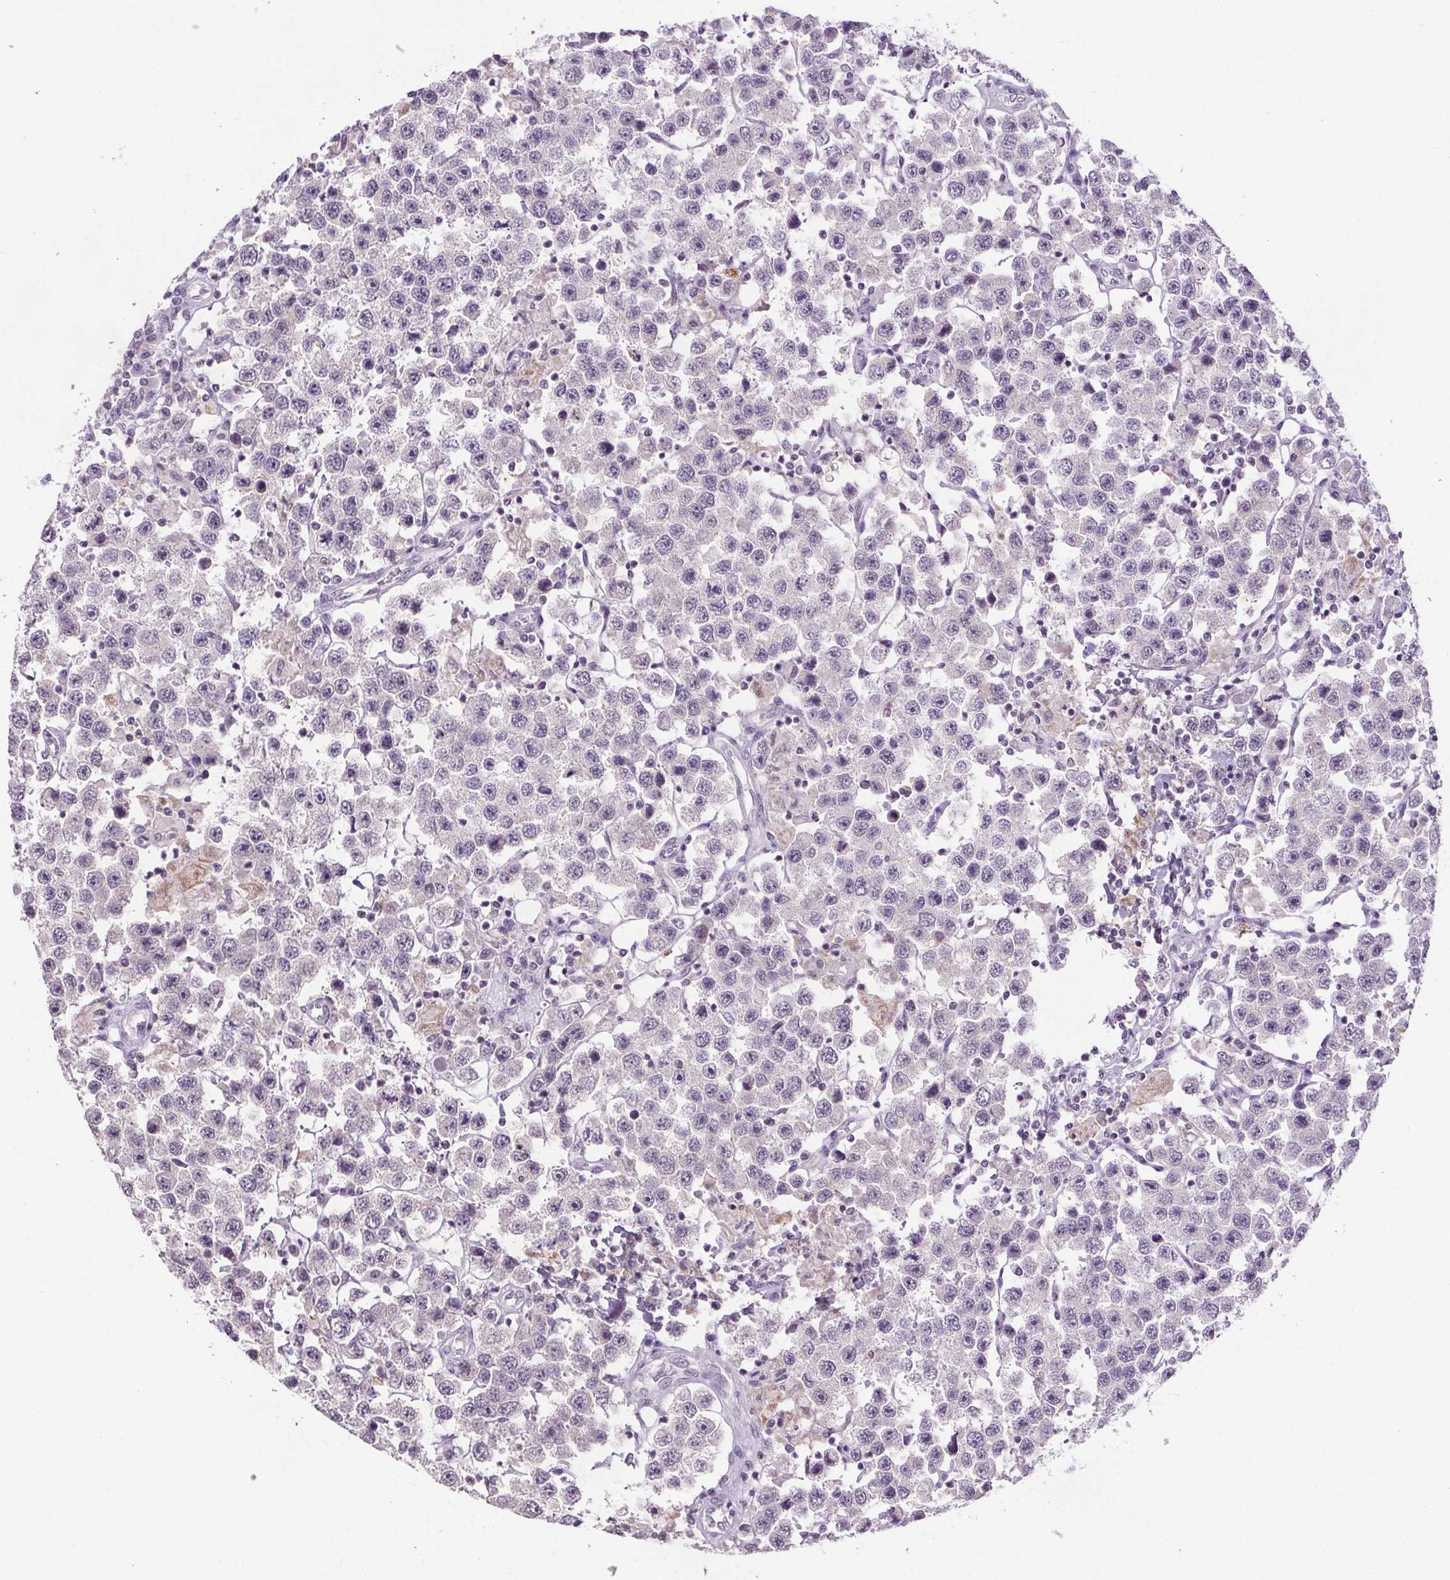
{"staining": {"intensity": "negative", "quantity": "none", "location": "none"}, "tissue": "testis cancer", "cell_type": "Tumor cells", "image_type": "cancer", "snomed": [{"axis": "morphology", "description": "Seminoma, NOS"}, {"axis": "topography", "description": "Testis"}], "caption": "Histopathology image shows no significant protein positivity in tumor cells of seminoma (testis).", "gene": "SLC2A9", "patient": {"sex": "male", "age": 45}}